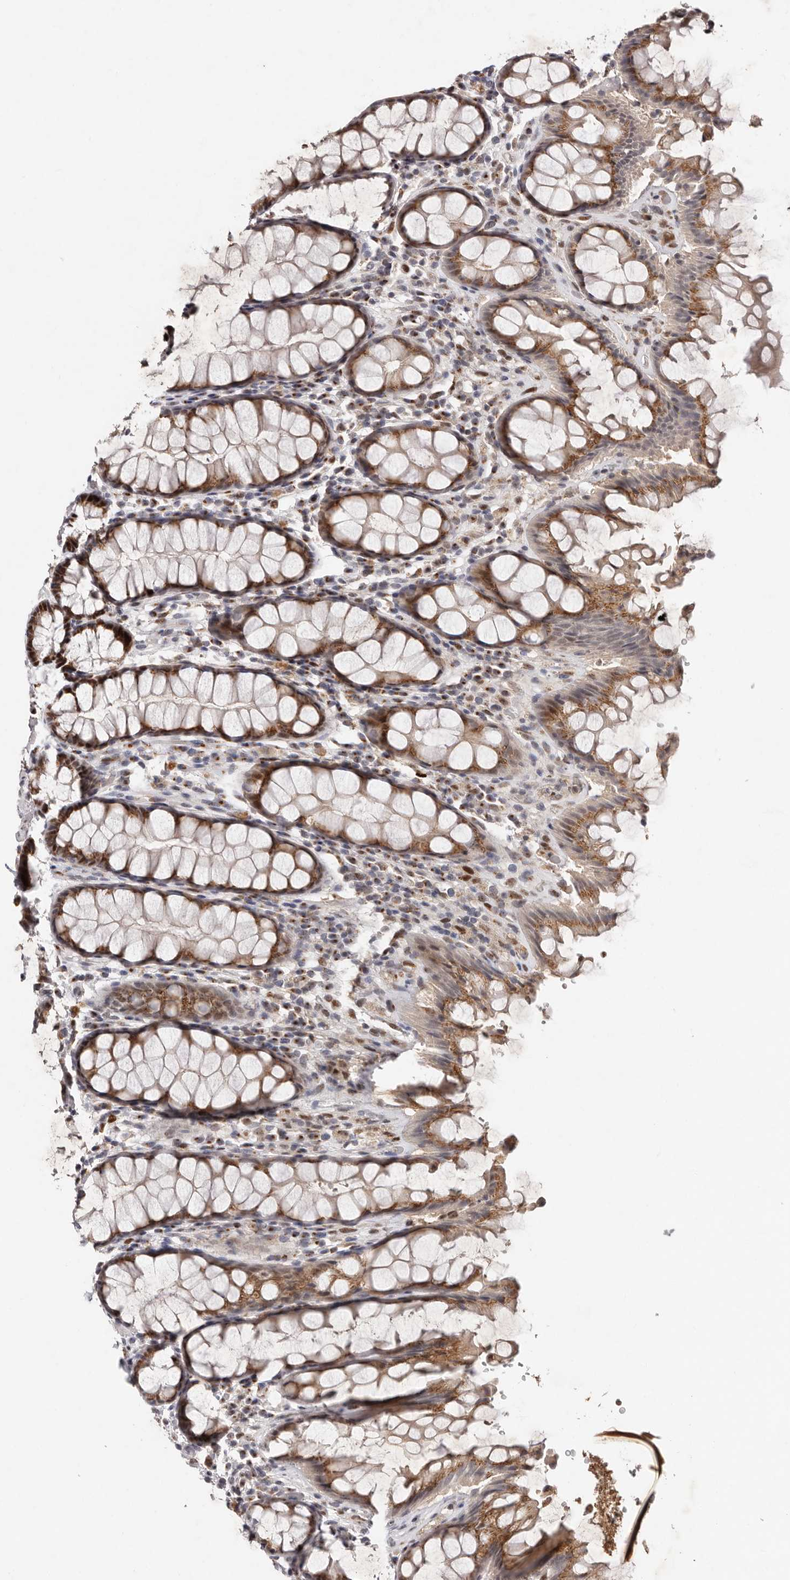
{"staining": {"intensity": "strong", "quantity": ">75%", "location": "cytoplasmic/membranous,nuclear"}, "tissue": "rectum", "cell_type": "Glandular cells", "image_type": "normal", "snomed": [{"axis": "morphology", "description": "Normal tissue, NOS"}, {"axis": "topography", "description": "Rectum"}], "caption": "Glandular cells exhibit high levels of strong cytoplasmic/membranous,nuclear positivity in approximately >75% of cells in benign rectum. The staining was performed using DAB (3,3'-diaminobenzidine) to visualize the protein expression in brown, while the nuclei were stained in blue with hematoxylin (Magnification: 20x).", "gene": "KLF7", "patient": {"sex": "male", "age": 64}}